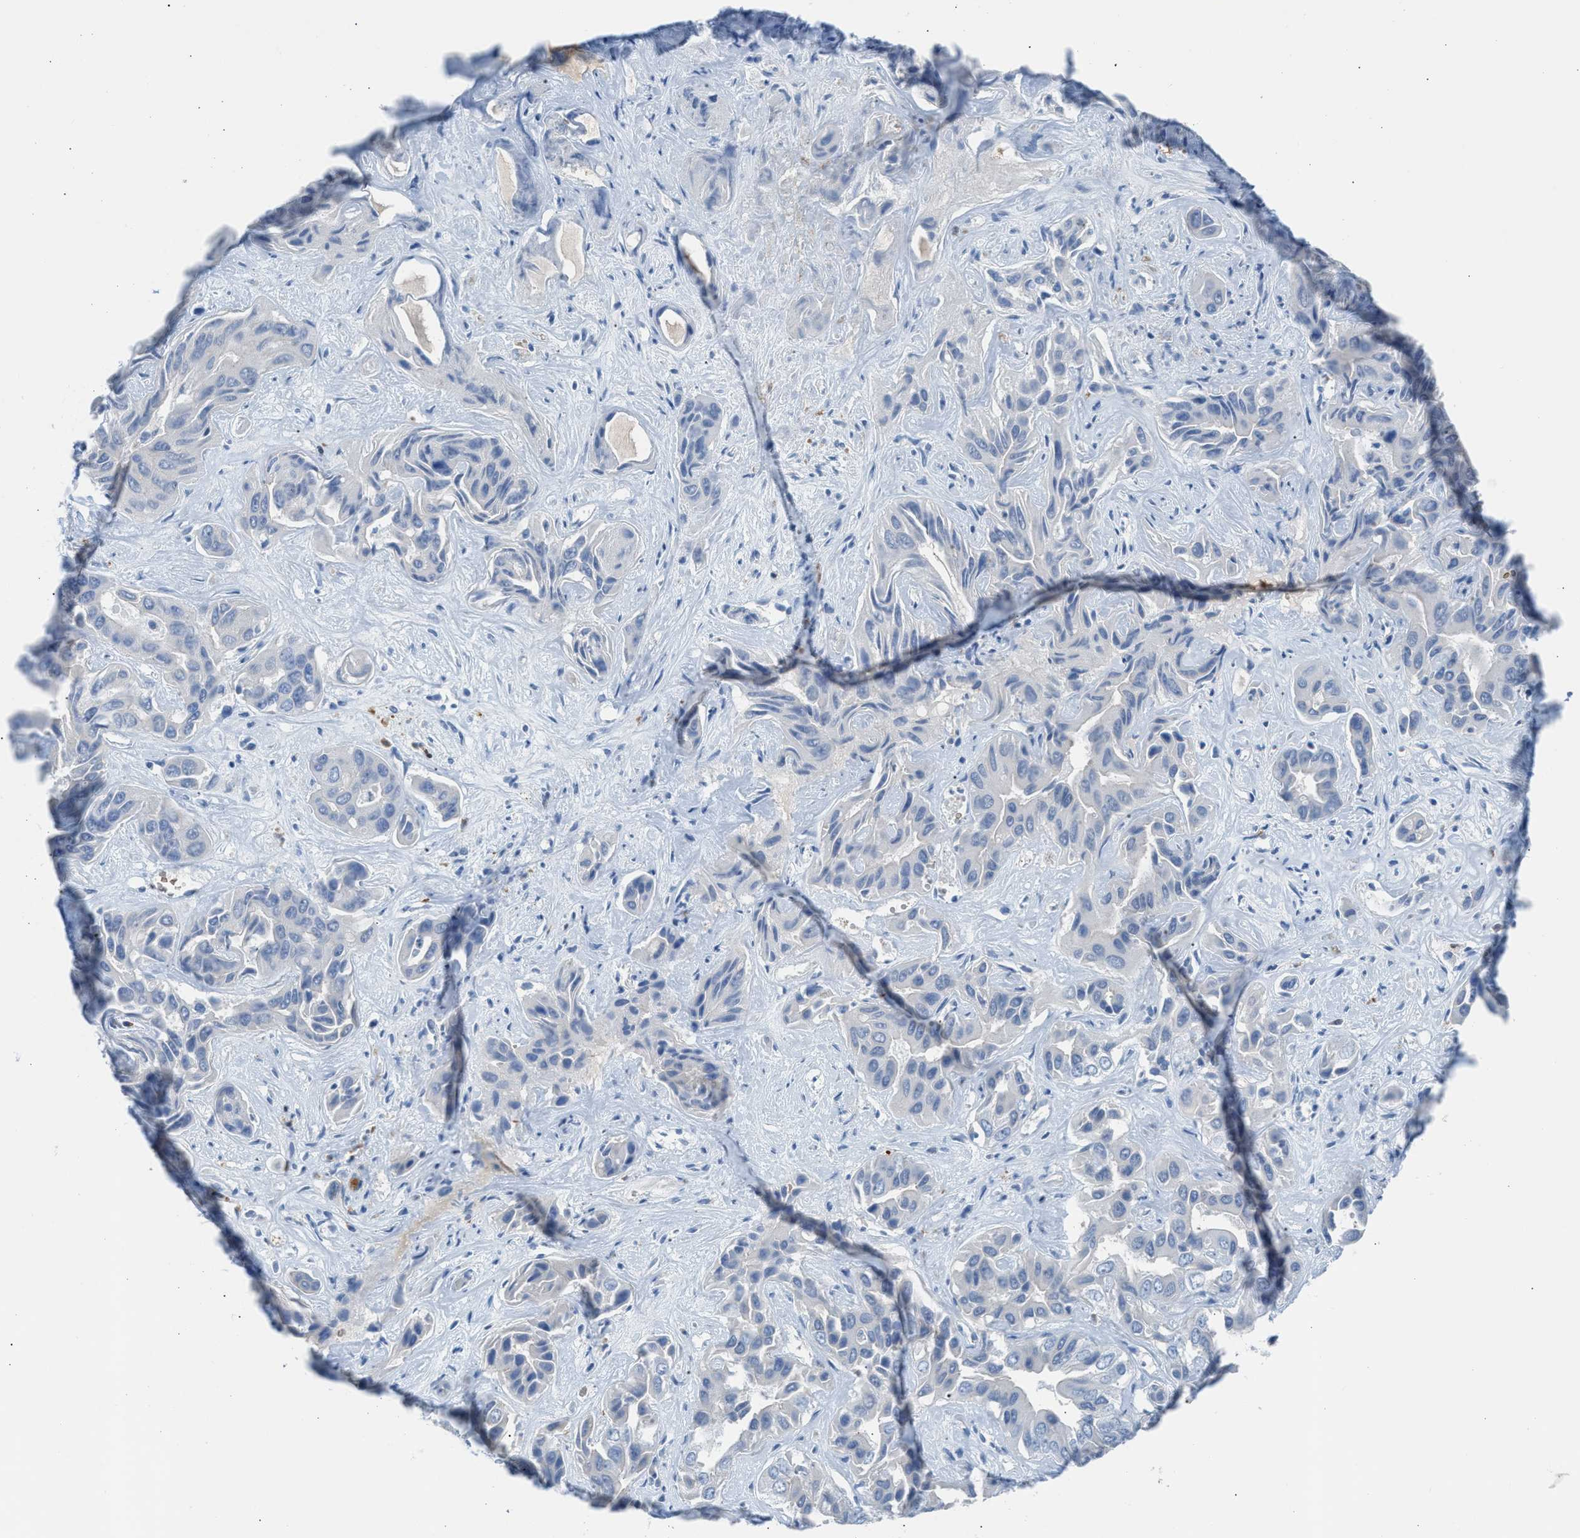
{"staining": {"intensity": "negative", "quantity": "none", "location": "none"}, "tissue": "liver cancer", "cell_type": "Tumor cells", "image_type": "cancer", "snomed": [{"axis": "morphology", "description": "Cholangiocarcinoma"}, {"axis": "topography", "description": "Liver"}], "caption": "An immunohistochemistry image of liver cholangiocarcinoma is shown. There is no staining in tumor cells of liver cholangiocarcinoma. (DAB immunohistochemistry (IHC) with hematoxylin counter stain).", "gene": "CFAP77", "patient": {"sex": "female", "age": 52}}